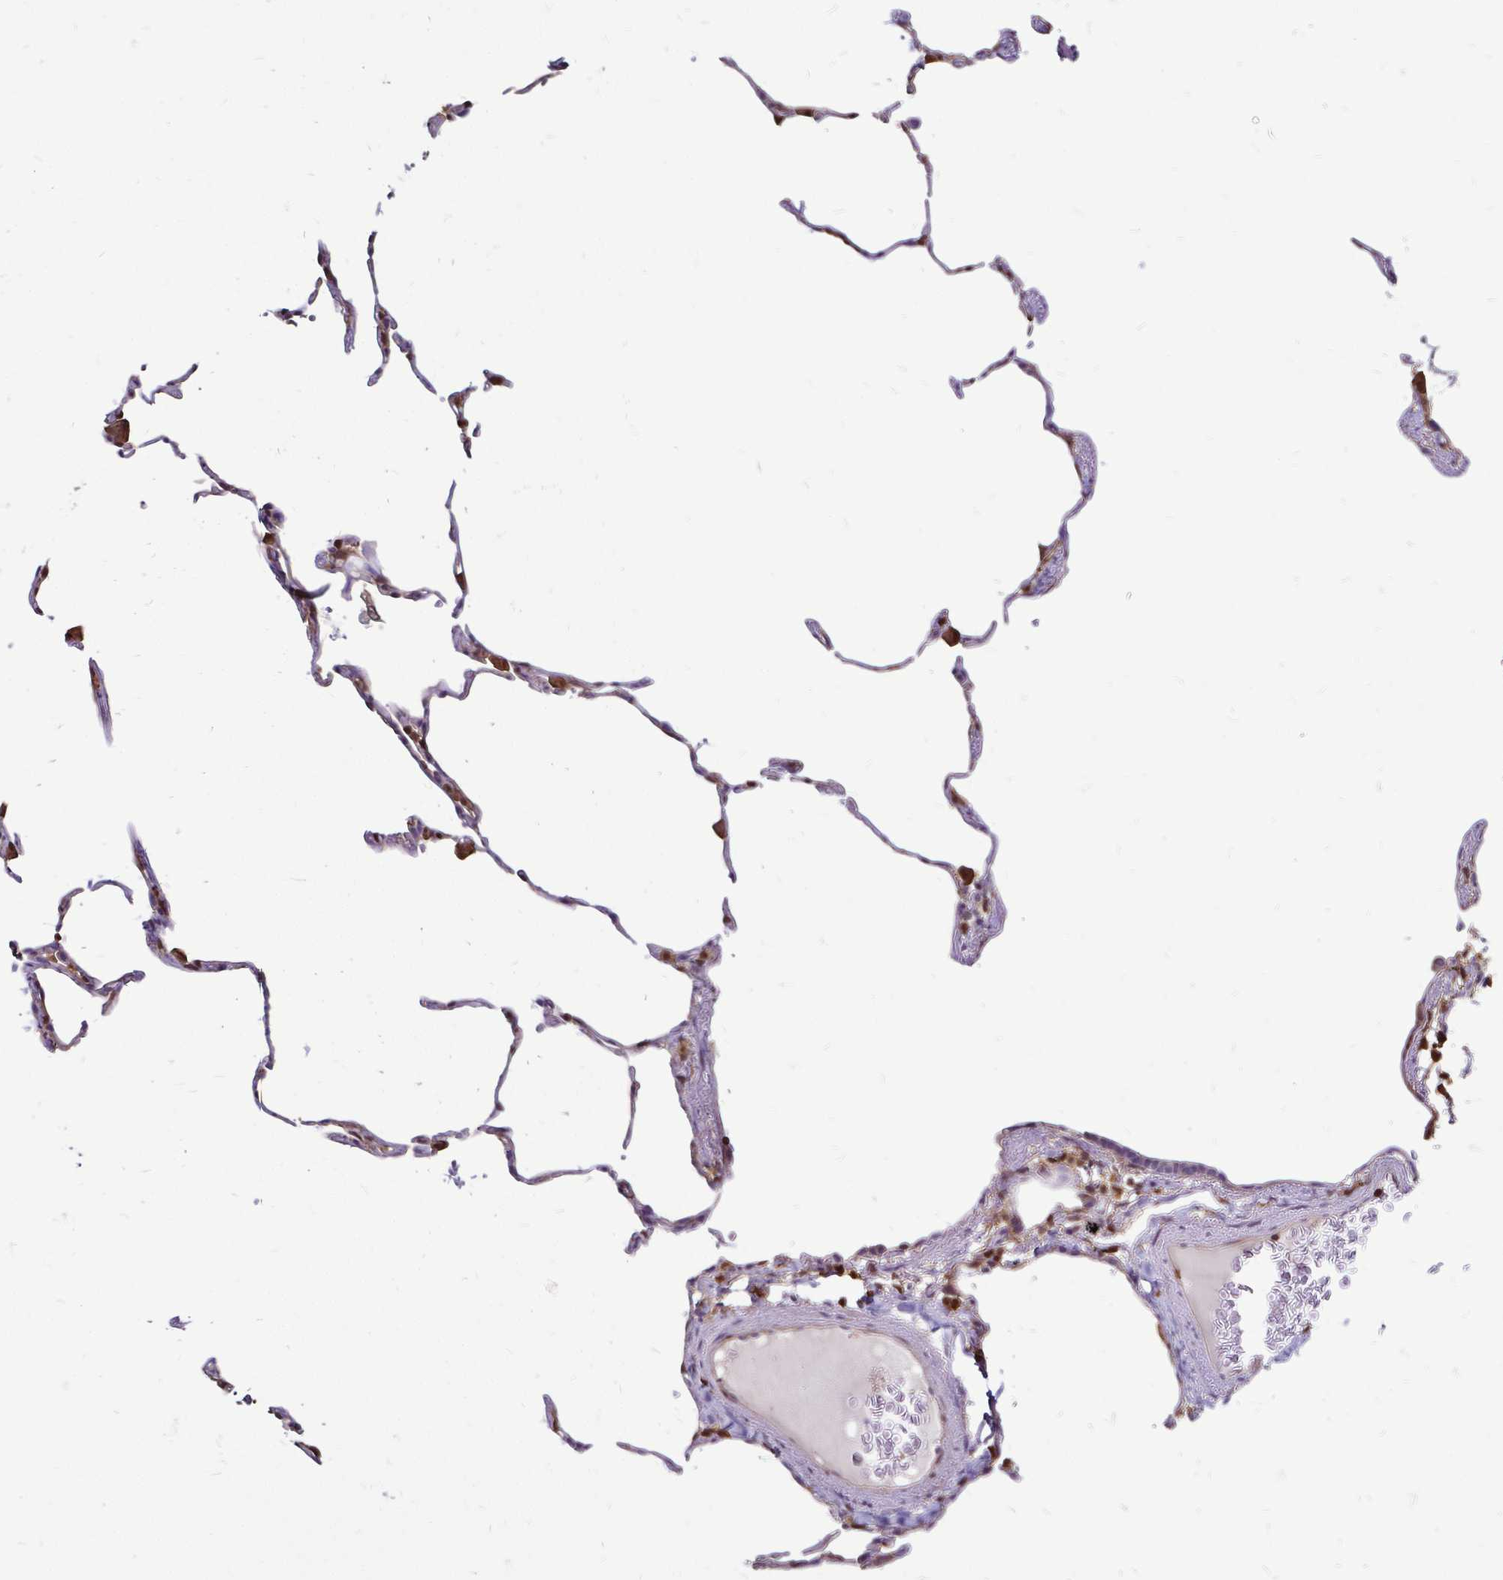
{"staining": {"intensity": "moderate", "quantity": "25%-75%", "location": "cytoplasmic/membranous"}, "tissue": "lung", "cell_type": "Alveolar cells", "image_type": "normal", "snomed": [{"axis": "morphology", "description": "Normal tissue, NOS"}, {"axis": "topography", "description": "Lung"}], "caption": "A high-resolution histopathology image shows IHC staining of unremarkable lung, which exhibits moderate cytoplasmic/membranous expression in about 25%-75% of alveolar cells. (IHC, brightfield microscopy, high magnification).", "gene": "ZFP1", "patient": {"sex": "female", "age": 57}}